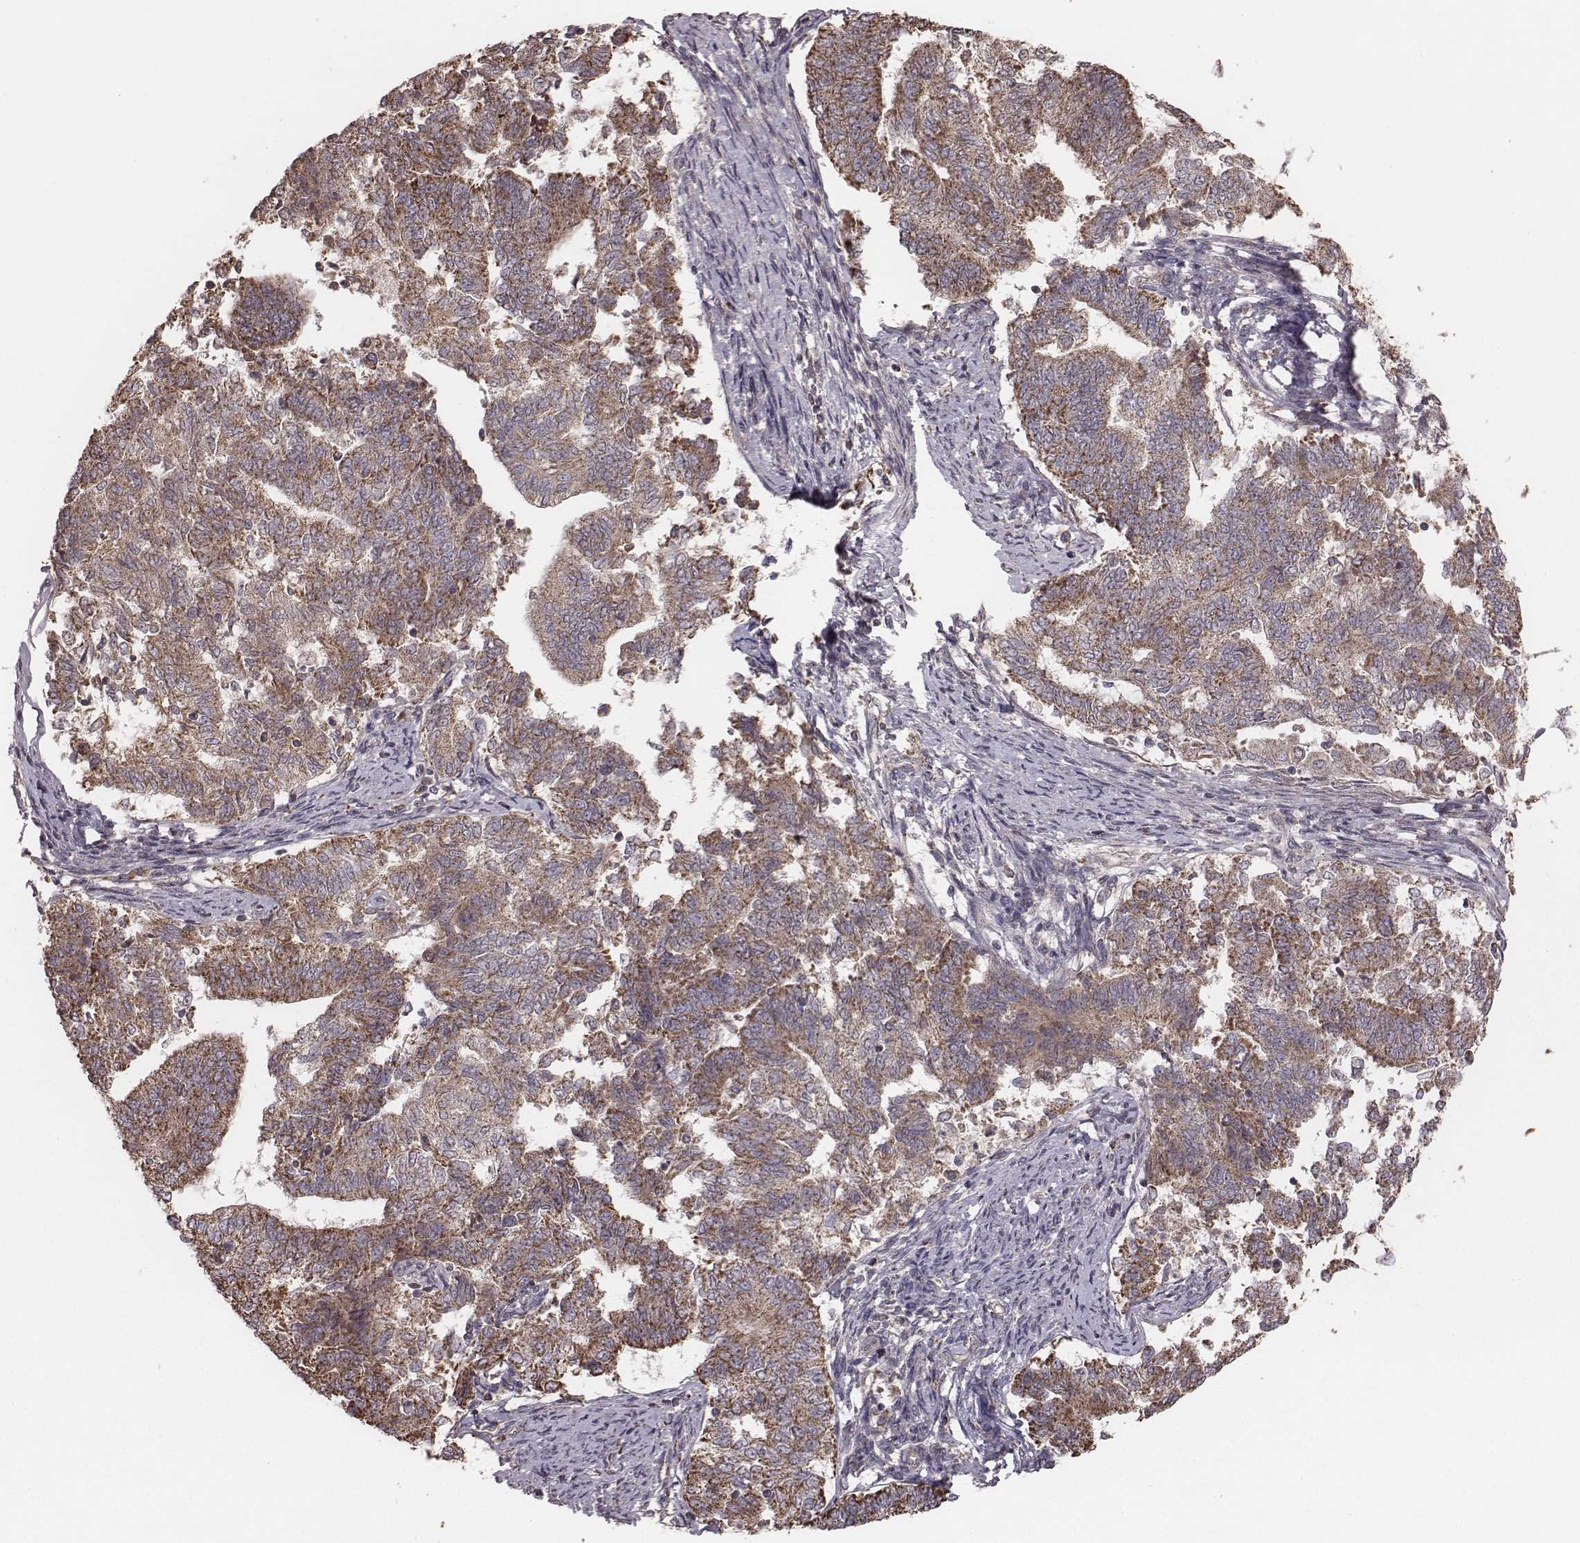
{"staining": {"intensity": "strong", "quantity": ">75%", "location": "cytoplasmic/membranous"}, "tissue": "endometrial cancer", "cell_type": "Tumor cells", "image_type": "cancer", "snomed": [{"axis": "morphology", "description": "Adenocarcinoma, NOS"}, {"axis": "topography", "description": "Endometrium"}], "caption": "Endometrial cancer stained with a brown dye demonstrates strong cytoplasmic/membranous positive expression in approximately >75% of tumor cells.", "gene": "PDCD2L", "patient": {"sex": "female", "age": 65}}